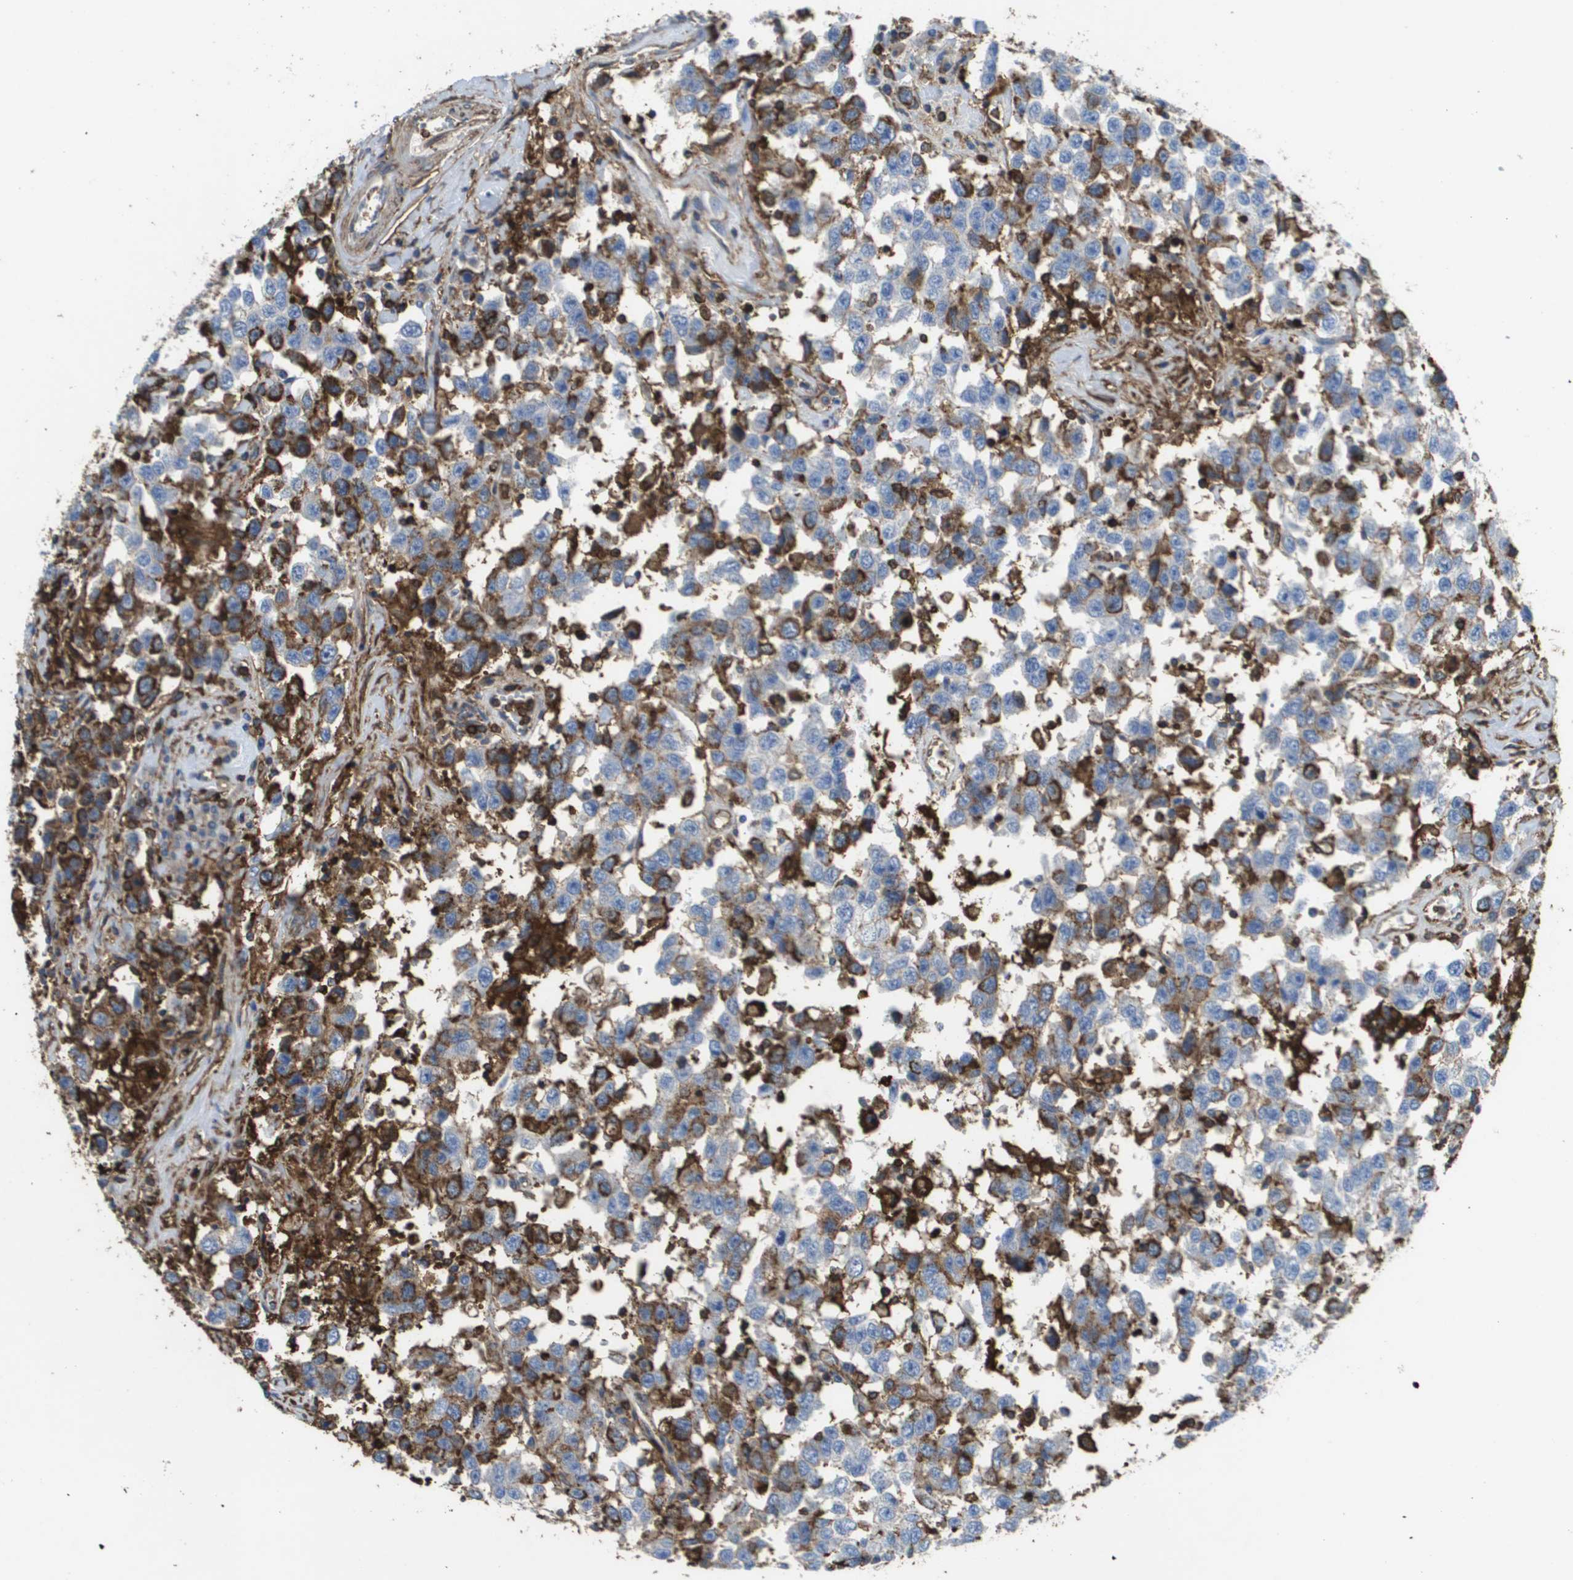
{"staining": {"intensity": "negative", "quantity": "none", "location": "none"}, "tissue": "testis cancer", "cell_type": "Tumor cells", "image_type": "cancer", "snomed": [{"axis": "morphology", "description": "Seminoma, NOS"}, {"axis": "topography", "description": "Testis"}], "caption": "This is an IHC image of seminoma (testis). There is no positivity in tumor cells.", "gene": "PASK", "patient": {"sex": "male", "age": 41}}